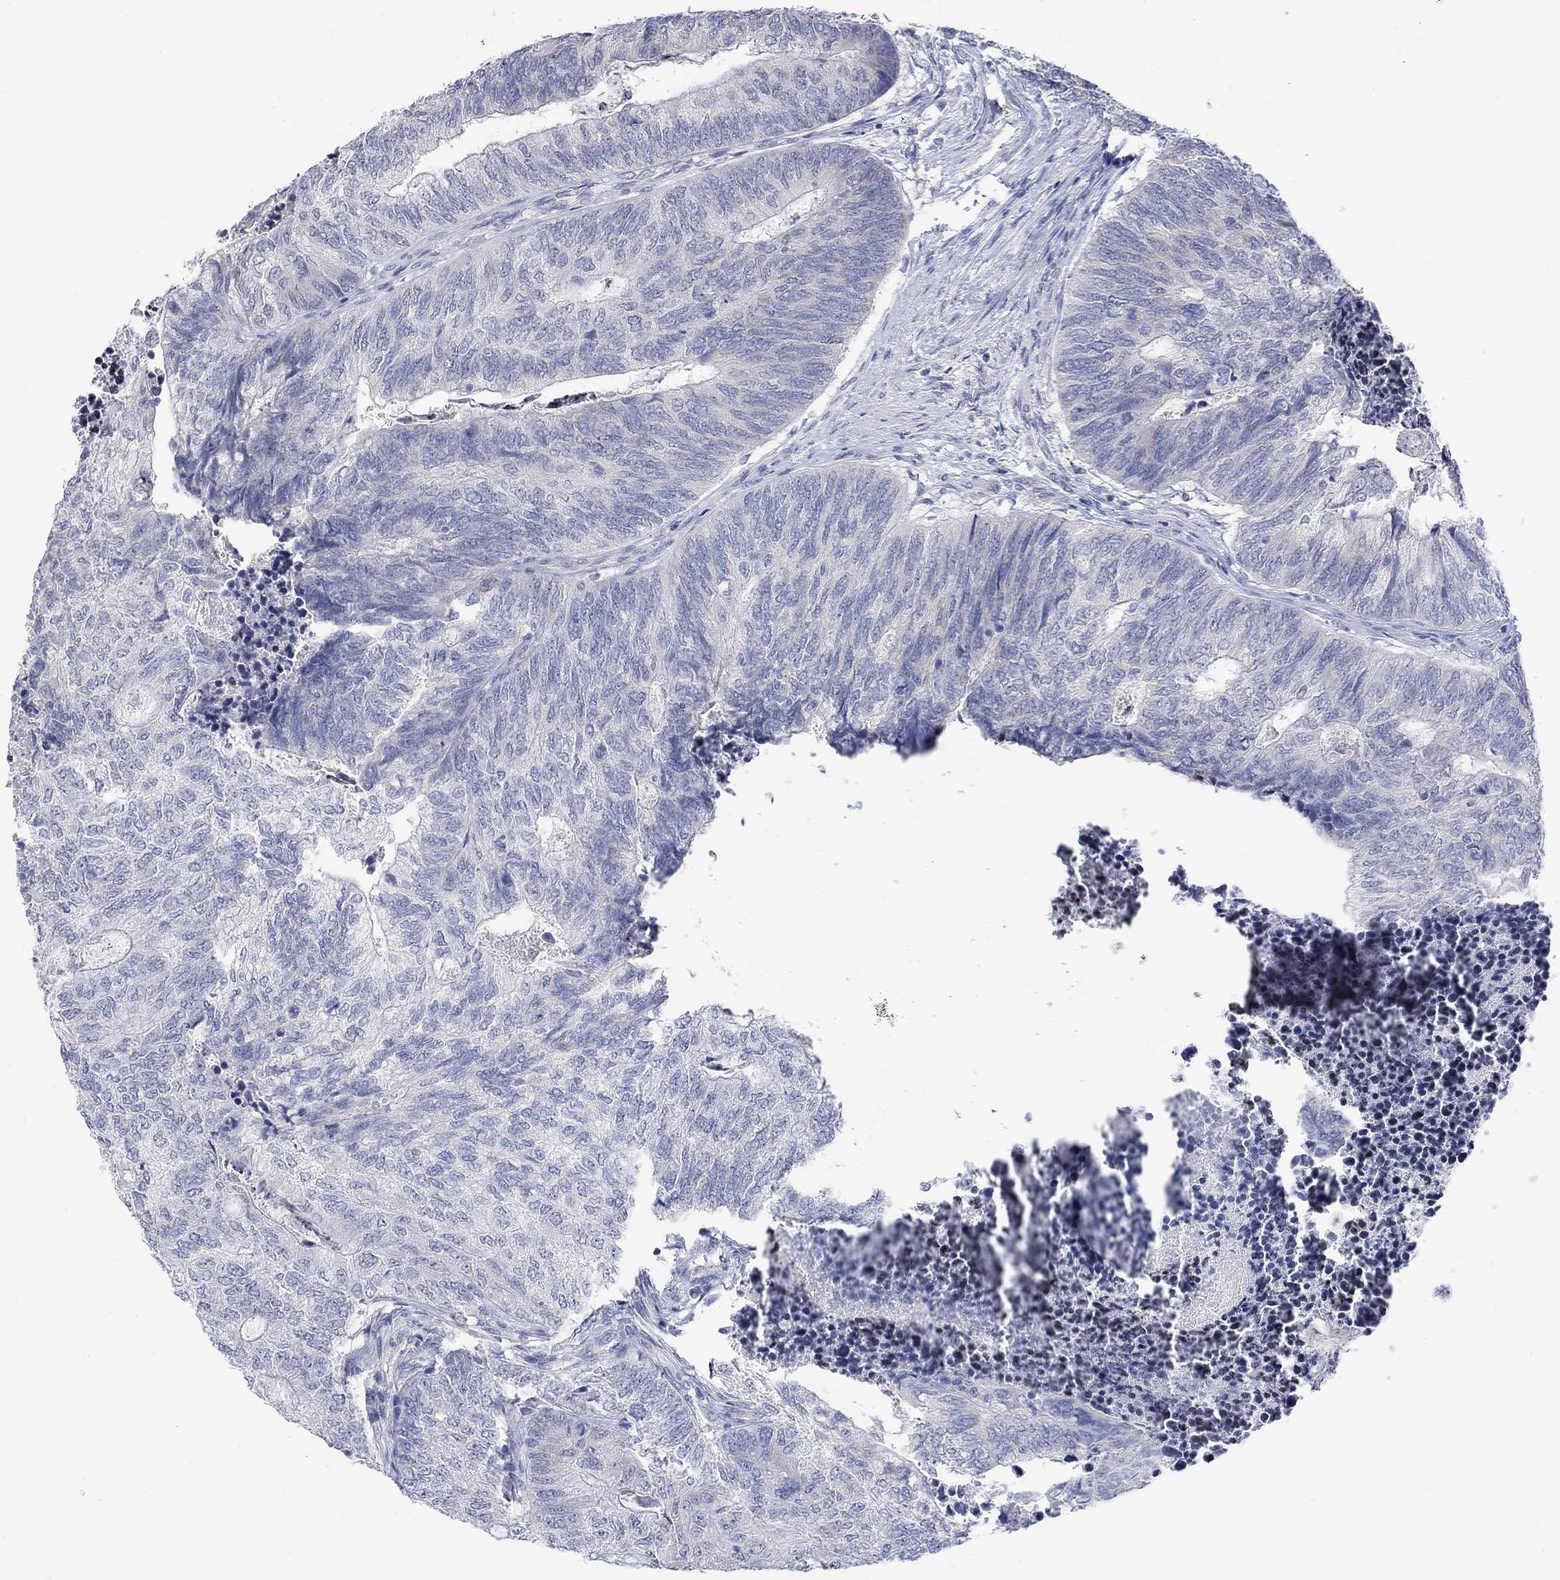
{"staining": {"intensity": "negative", "quantity": "none", "location": "none"}, "tissue": "colorectal cancer", "cell_type": "Tumor cells", "image_type": "cancer", "snomed": [{"axis": "morphology", "description": "Adenocarcinoma, NOS"}, {"axis": "topography", "description": "Colon"}], "caption": "The immunohistochemistry (IHC) image has no significant staining in tumor cells of adenocarcinoma (colorectal) tissue.", "gene": "DCX", "patient": {"sex": "female", "age": 67}}